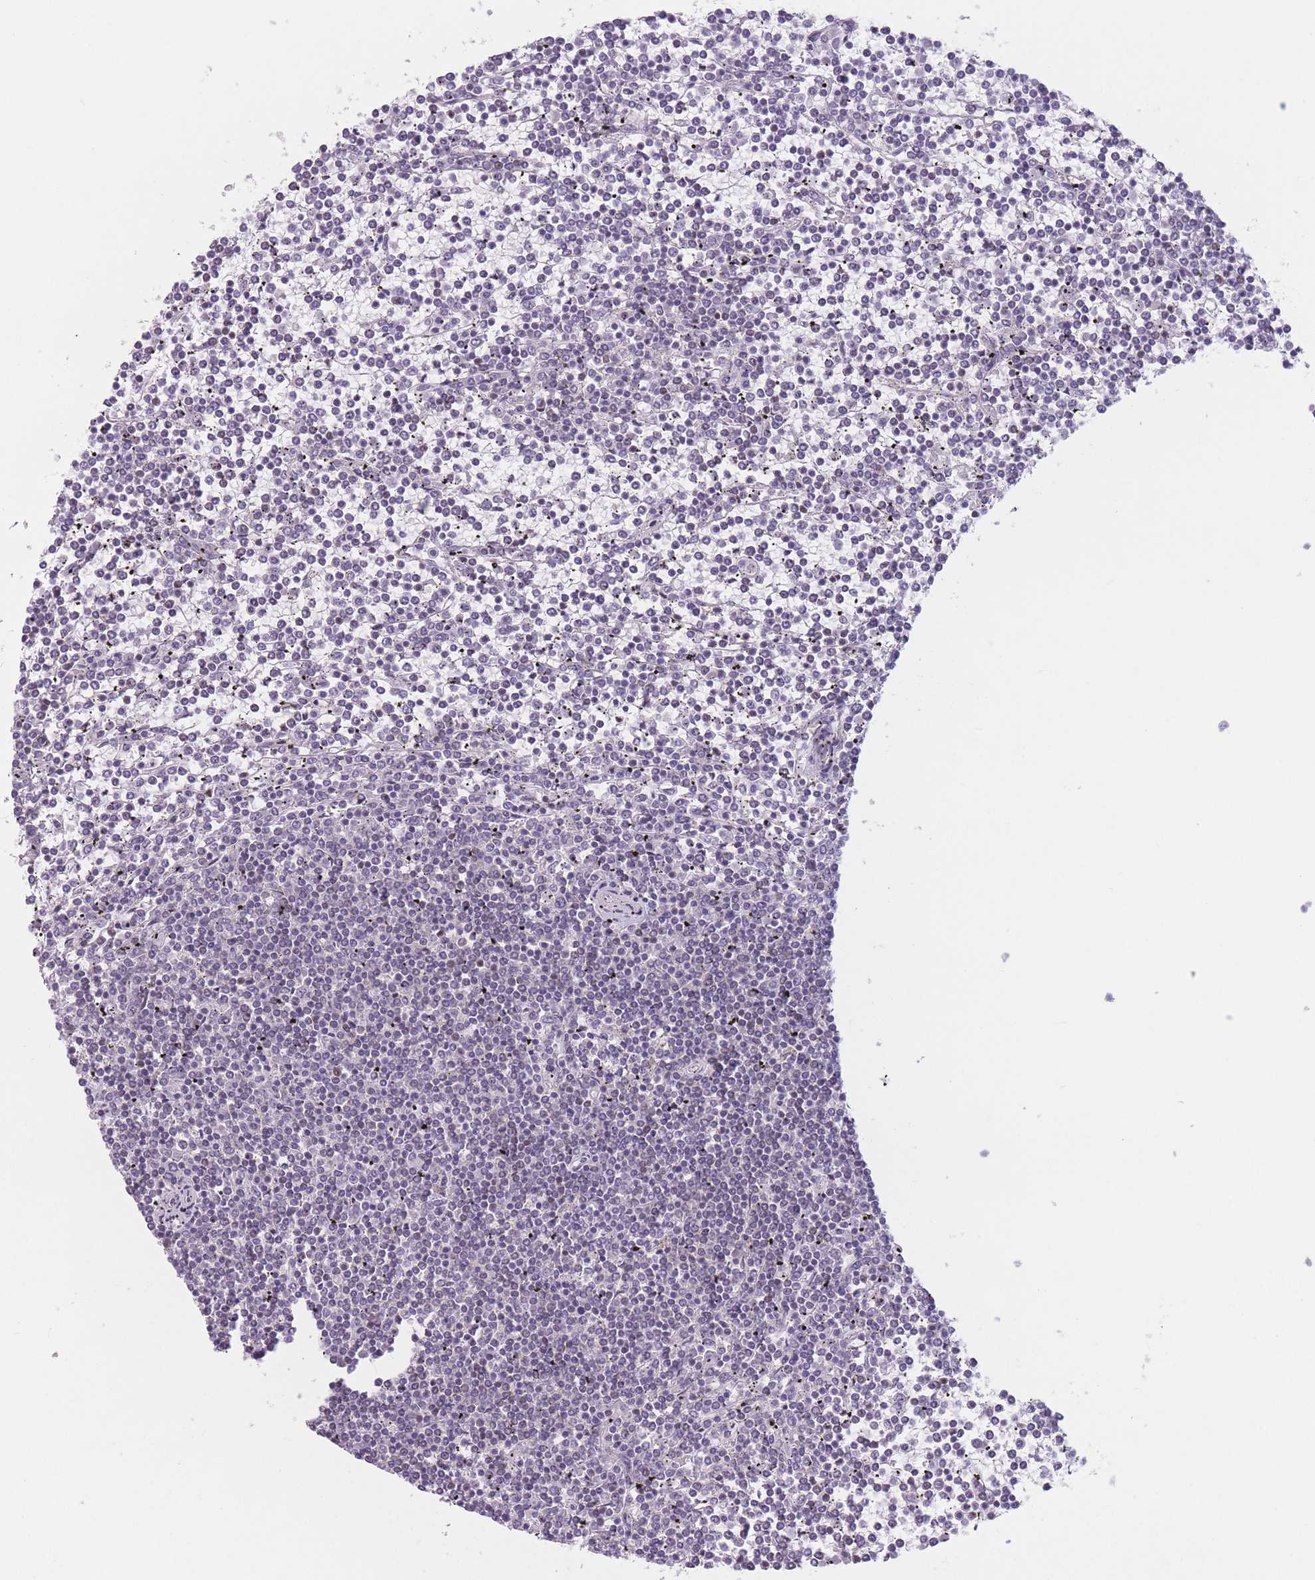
{"staining": {"intensity": "negative", "quantity": "none", "location": "none"}, "tissue": "lymphoma", "cell_type": "Tumor cells", "image_type": "cancer", "snomed": [{"axis": "morphology", "description": "Malignant lymphoma, non-Hodgkin's type, Low grade"}, {"axis": "topography", "description": "Spleen"}], "caption": "High power microscopy micrograph of an immunohistochemistry image of malignant lymphoma, non-Hodgkin's type (low-grade), revealing no significant expression in tumor cells.", "gene": "ZNF439", "patient": {"sex": "female", "age": 19}}